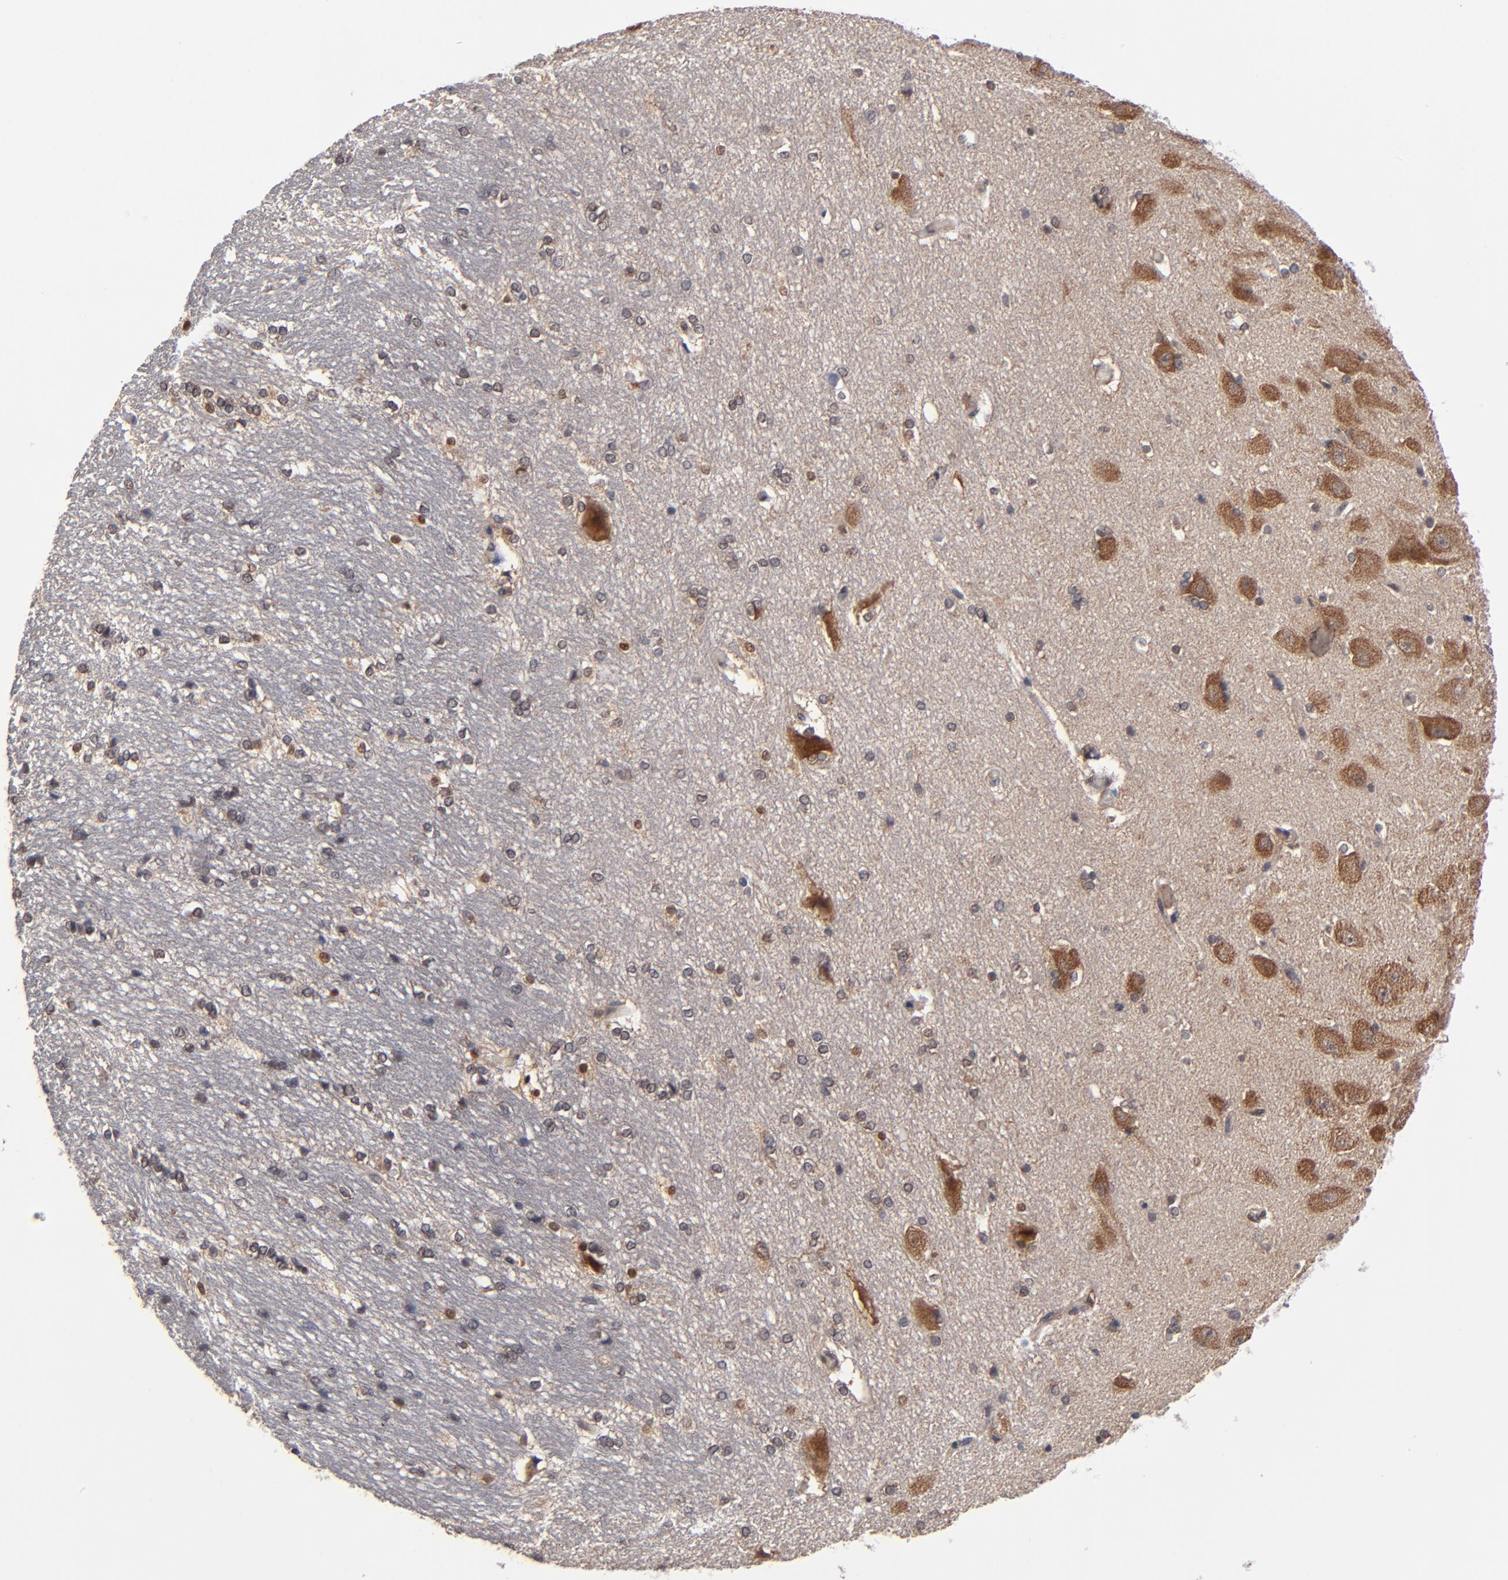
{"staining": {"intensity": "weak", "quantity": "25%-75%", "location": "cytoplasmic/membranous"}, "tissue": "hippocampus", "cell_type": "Glial cells", "image_type": "normal", "snomed": [{"axis": "morphology", "description": "Normal tissue, NOS"}, {"axis": "topography", "description": "Hippocampus"}], "caption": "Human hippocampus stained for a protein (brown) exhibits weak cytoplasmic/membranous positive expression in about 25%-75% of glial cells.", "gene": "ALG13", "patient": {"sex": "female", "age": 19}}